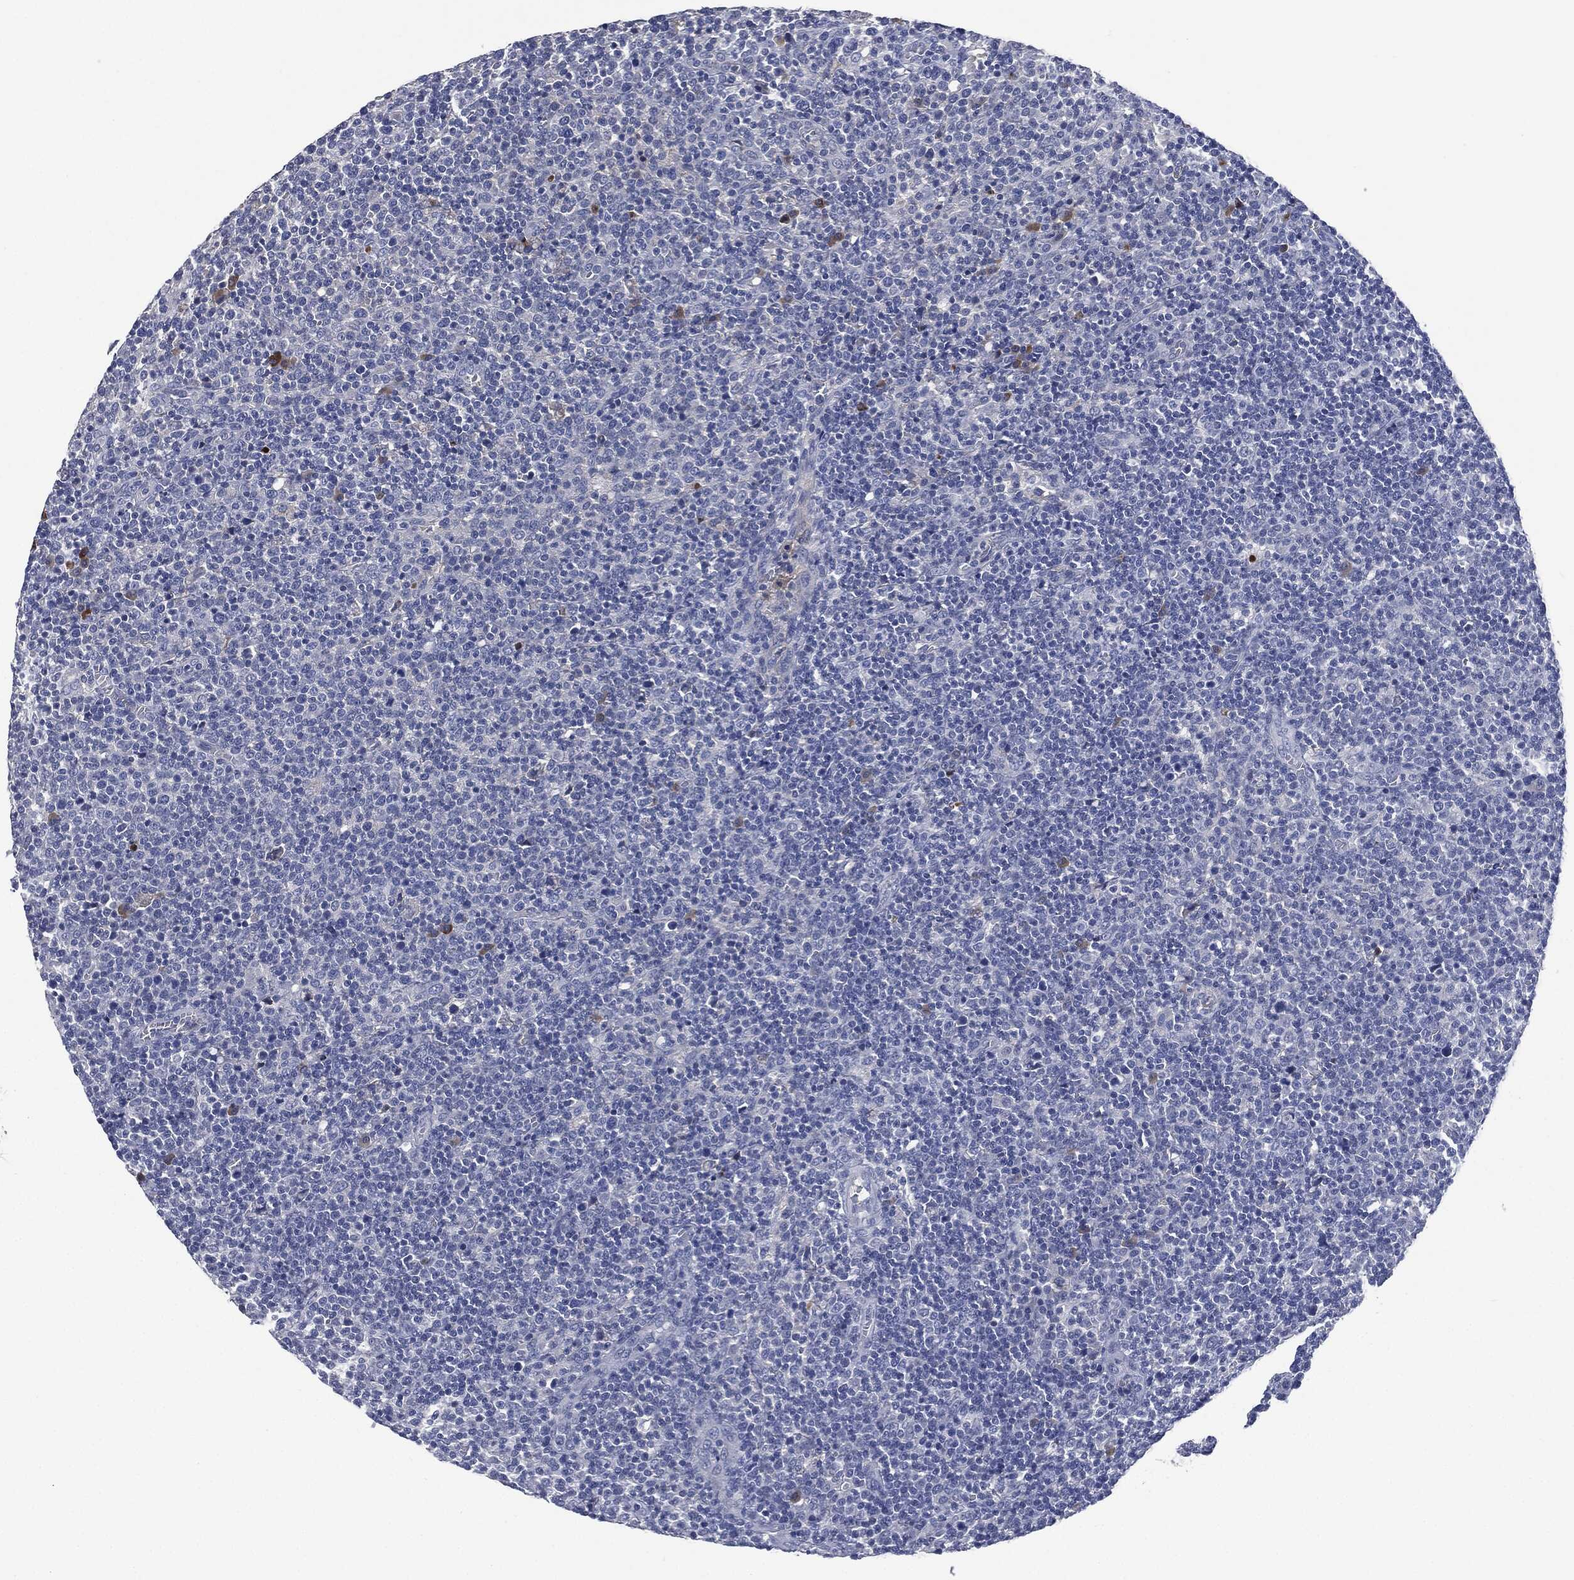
{"staining": {"intensity": "negative", "quantity": "none", "location": "none"}, "tissue": "lymphoma", "cell_type": "Tumor cells", "image_type": "cancer", "snomed": [{"axis": "morphology", "description": "Malignant lymphoma, non-Hodgkin's type, High grade"}, {"axis": "topography", "description": "Lymph node"}], "caption": "Immunohistochemical staining of lymphoma shows no significant staining in tumor cells.", "gene": "SIGLEC7", "patient": {"sex": "male", "age": 61}}